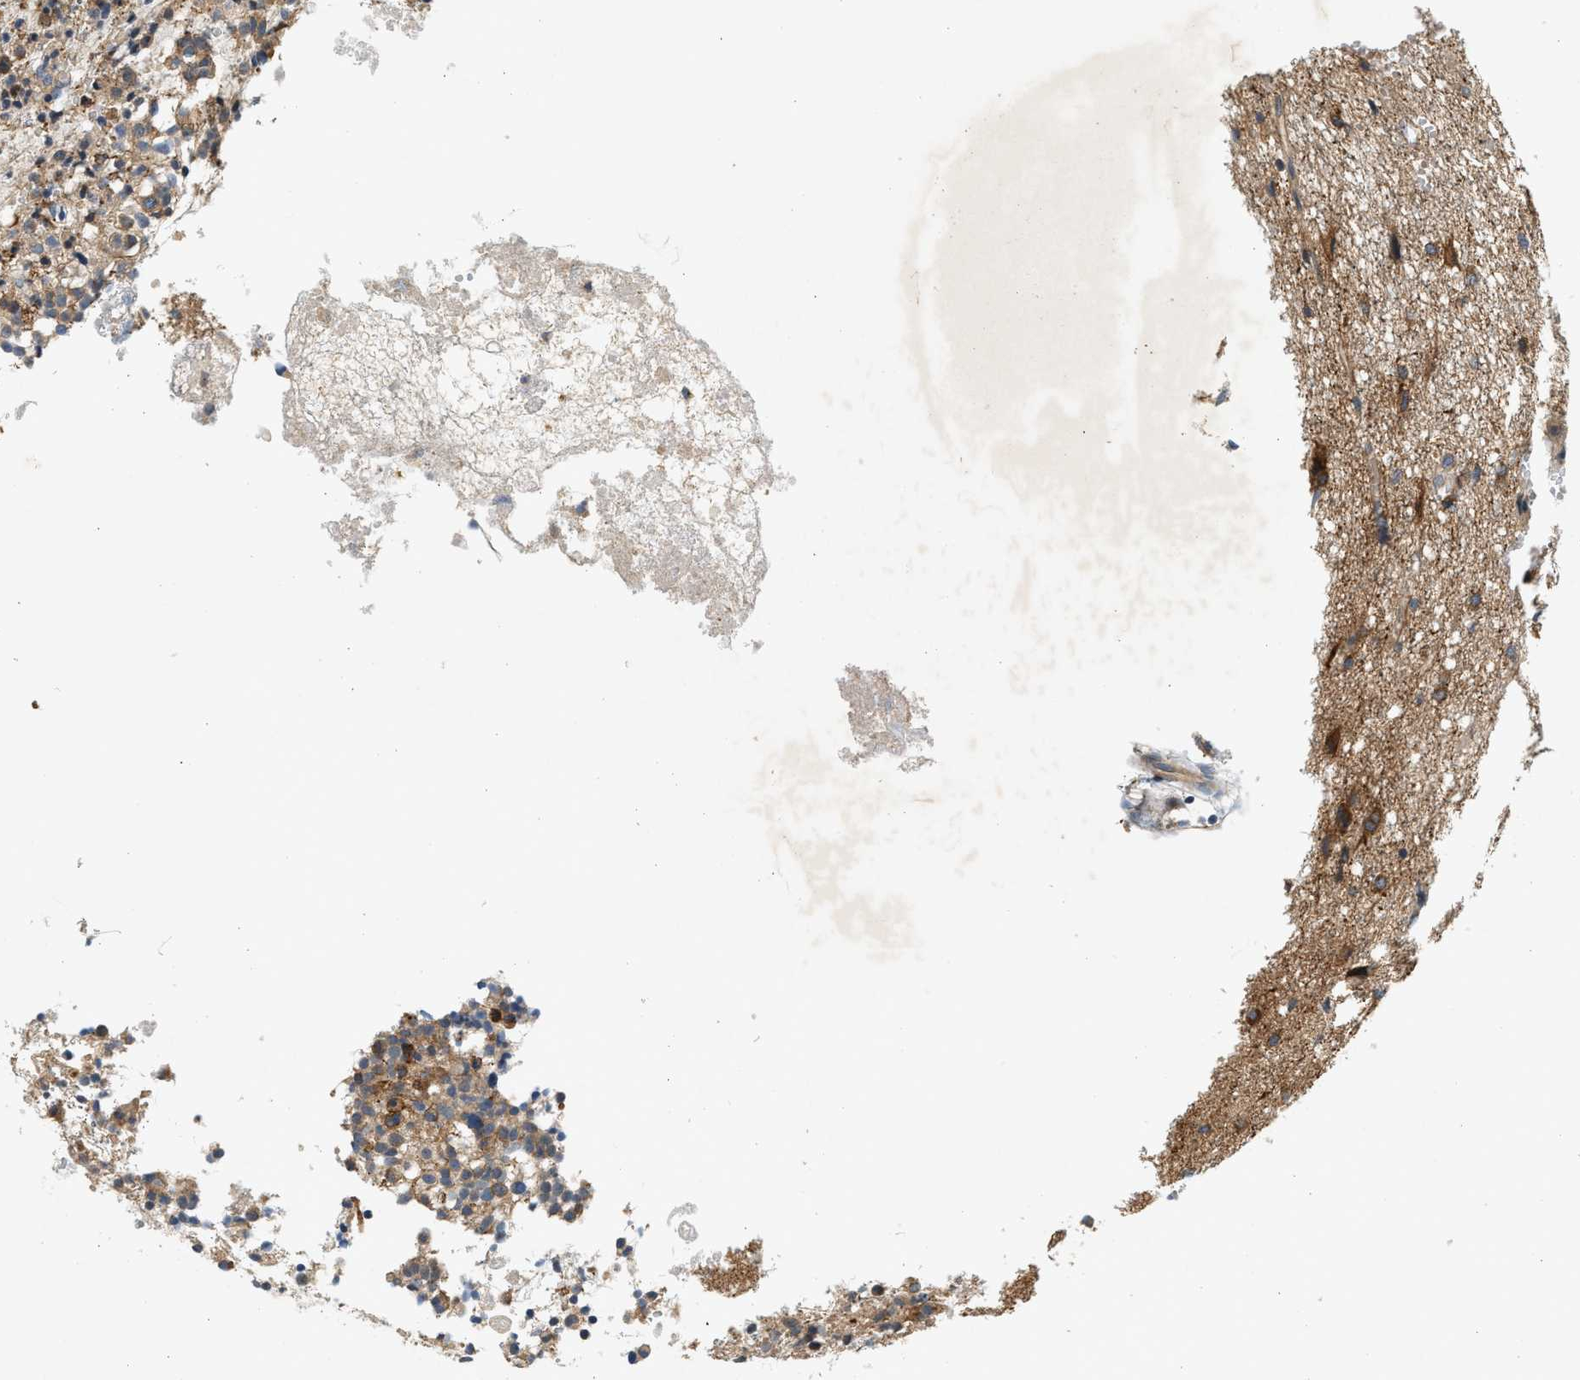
{"staining": {"intensity": "moderate", "quantity": "25%-75%", "location": "cytoplasmic/membranous"}, "tissue": "glioma", "cell_type": "Tumor cells", "image_type": "cancer", "snomed": [{"axis": "morphology", "description": "Glioma, malignant, High grade"}, {"axis": "topography", "description": "Brain"}], "caption": "Protein expression analysis of glioma shows moderate cytoplasmic/membranous staining in about 25%-75% of tumor cells. (DAB (3,3'-diaminobenzidine) = brown stain, brightfield microscopy at high magnification).", "gene": "KDELR2", "patient": {"sex": "female", "age": 59}}